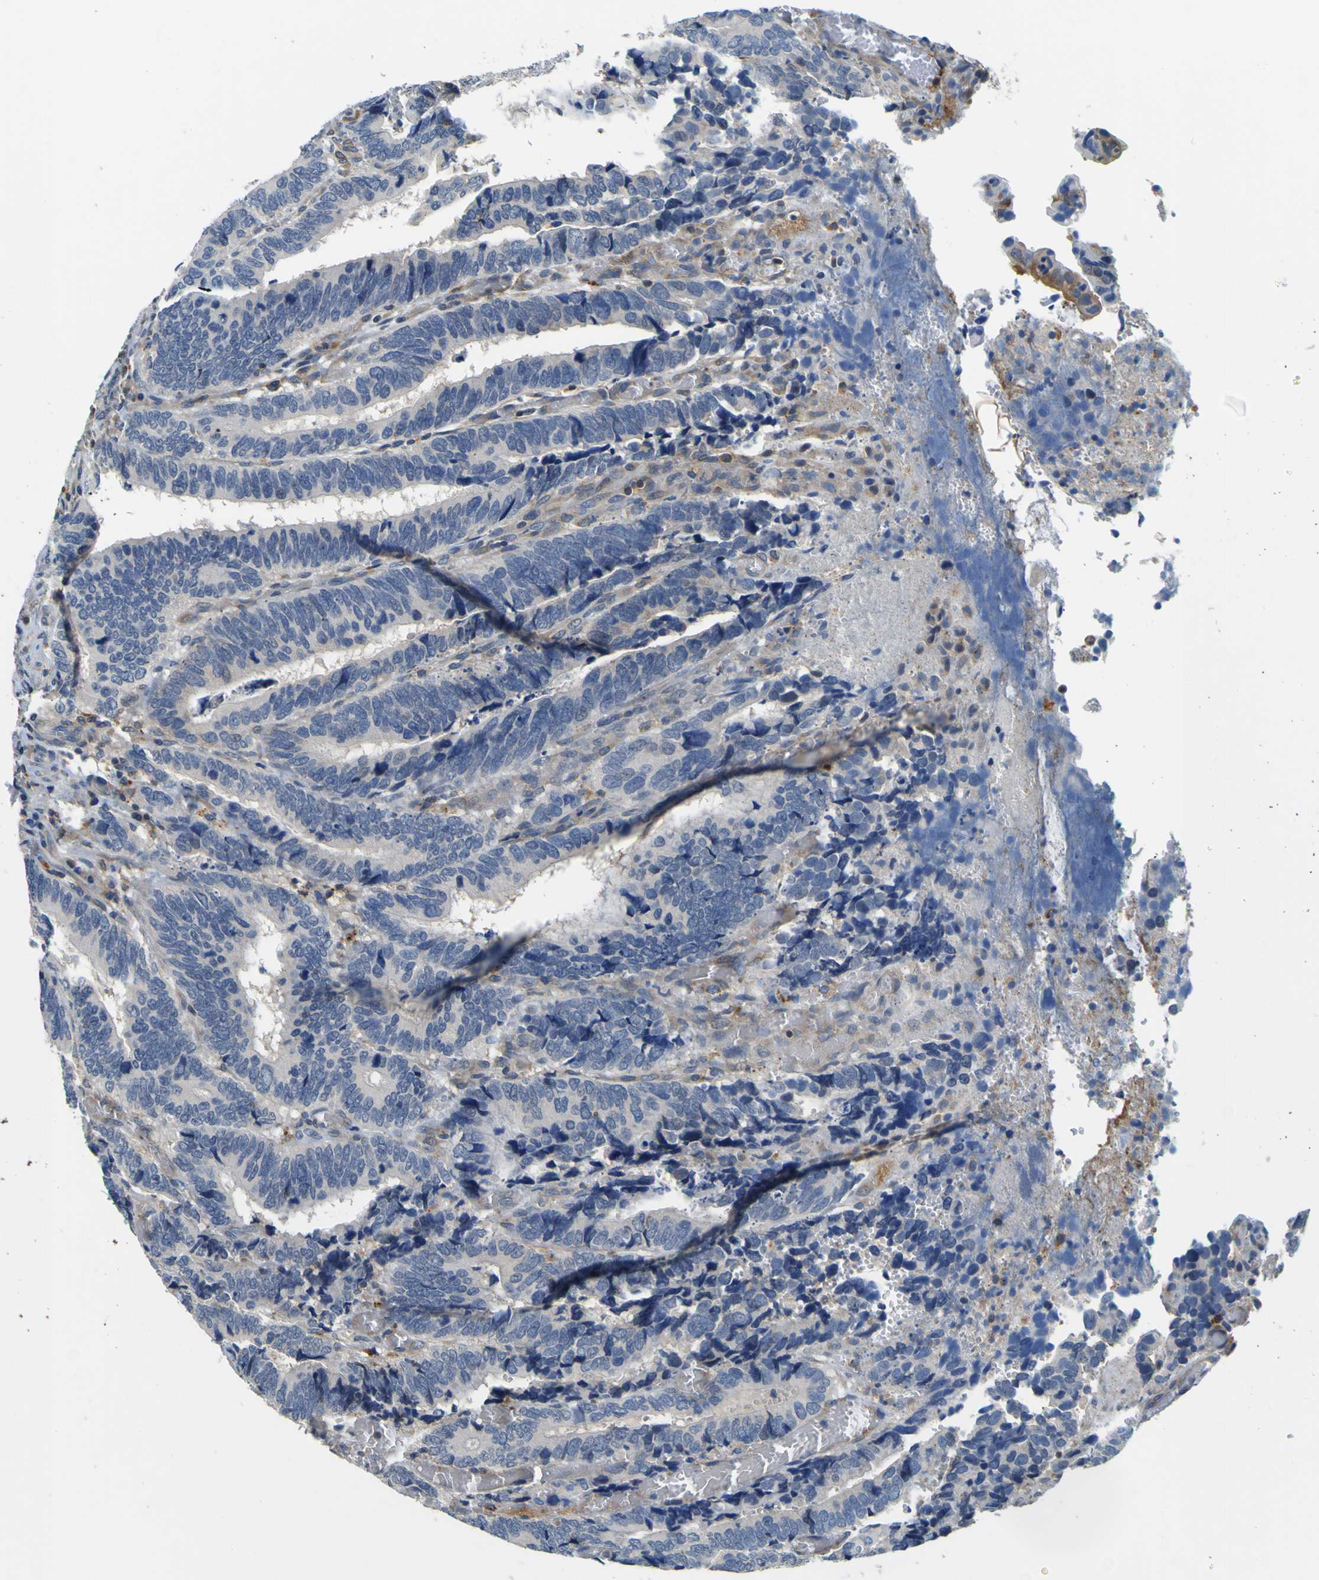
{"staining": {"intensity": "weak", "quantity": ">75%", "location": "cytoplasmic/membranous"}, "tissue": "colorectal cancer", "cell_type": "Tumor cells", "image_type": "cancer", "snomed": [{"axis": "morphology", "description": "Adenocarcinoma, NOS"}, {"axis": "topography", "description": "Colon"}], "caption": "Immunohistochemical staining of human colorectal cancer (adenocarcinoma) exhibits low levels of weak cytoplasmic/membranous staining in approximately >75% of tumor cells. Ihc stains the protein in brown and the nuclei are stained blue.", "gene": "TNIK", "patient": {"sex": "male", "age": 72}}